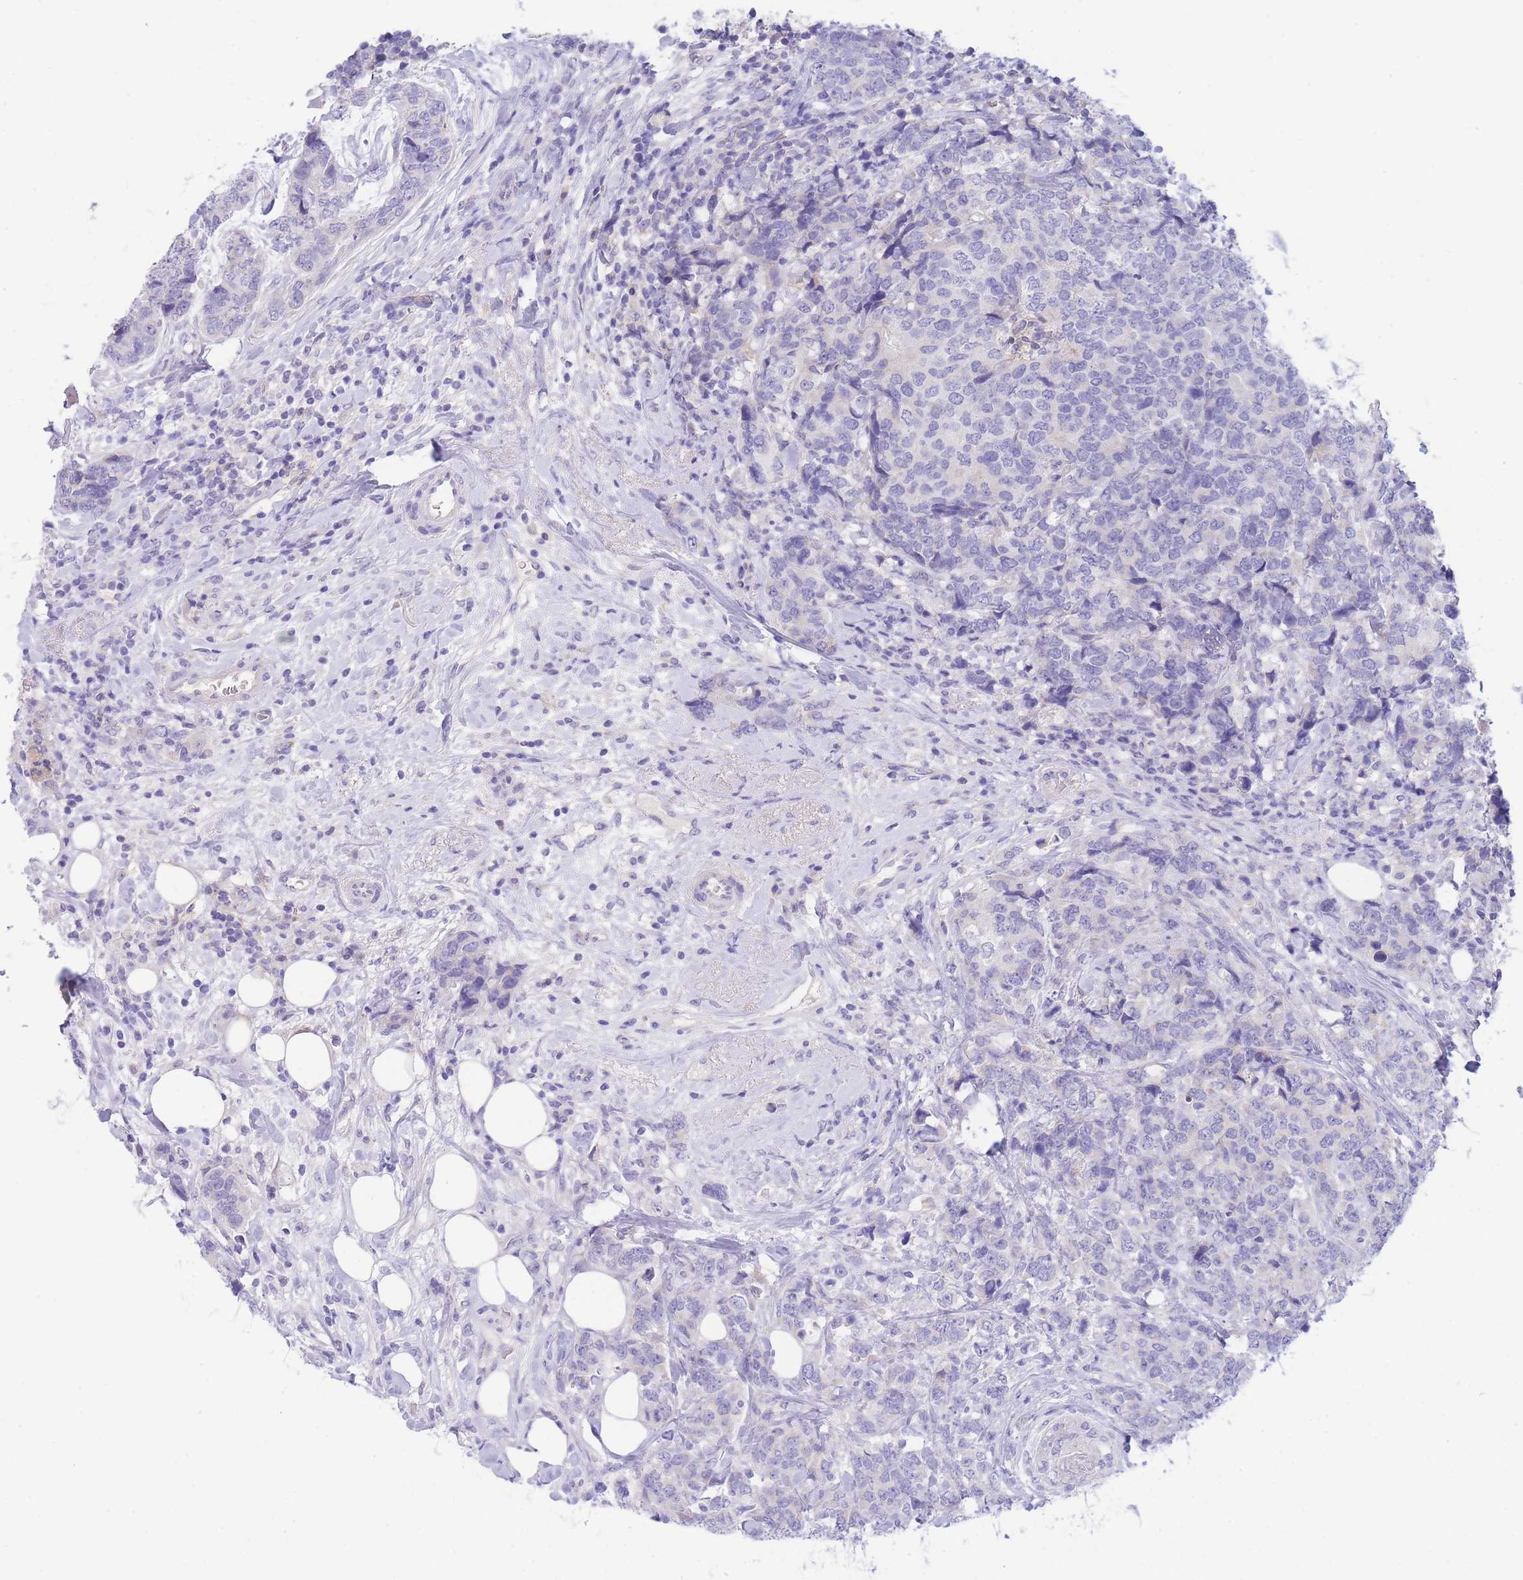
{"staining": {"intensity": "negative", "quantity": "none", "location": "none"}, "tissue": "breast cancer", "cell_type": "Tumor cells", "image_type": "cancer", "snomed": [{"axis": "morphology", "description": "Lobular carcinoma"}, {"axis": "topography", "description": "Breast"}], "caption": "This is an immunohistochemistry photomicrograph of breast lobular carcinoma. There is no expression in tumor cells.", "gene": "PCDHB3", "patient": {"sex": "female", "age": 59}}